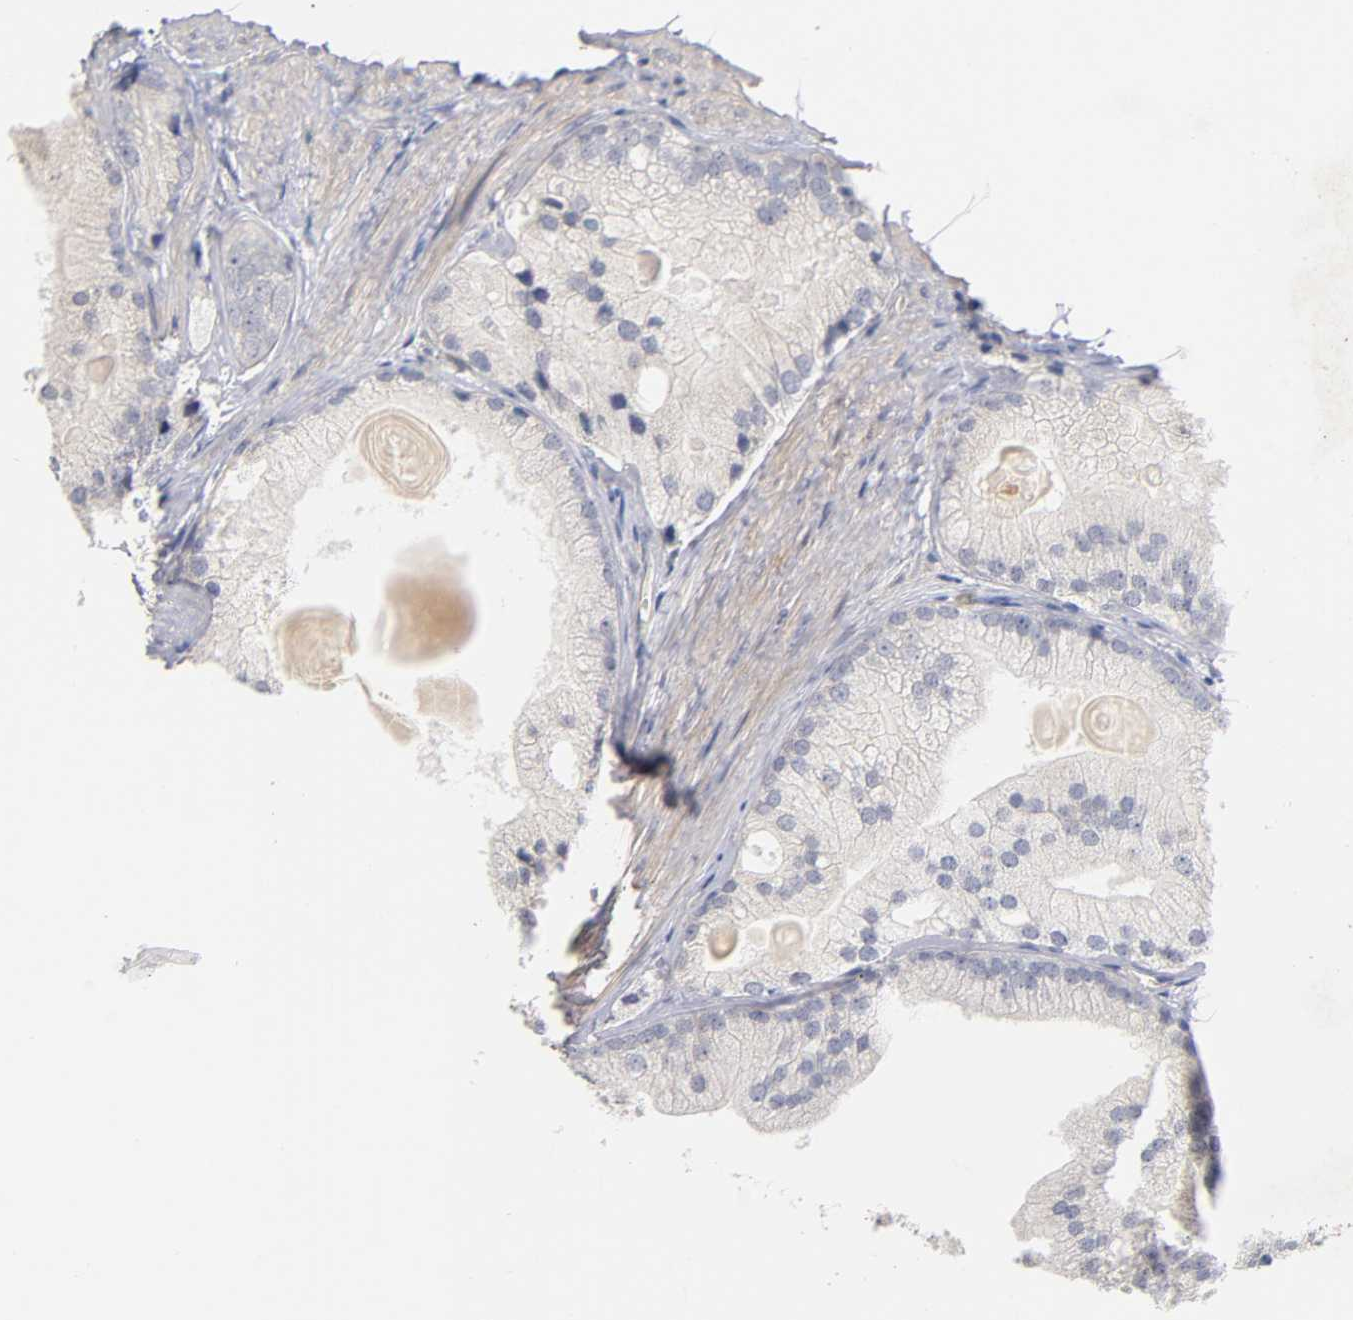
{"staining": {"intensity": "negative", "quantity": "none", "location": "none"}, "tissue": "prostate cancer", "cell_type": "Tumor cells", "image_type": "cancer", "snomed": [{"axis": "morphology", "description": "Adenocarcinoma, Low grade"}, {"axis": "topography", "description": "Prostate"}], "caption": "There is no significant expression in tumor cells of prostate cancer (adenocarcinoma (low-grade)).", "gene": "LAMB1", "patient": {"sex": "male", "age": 69}}